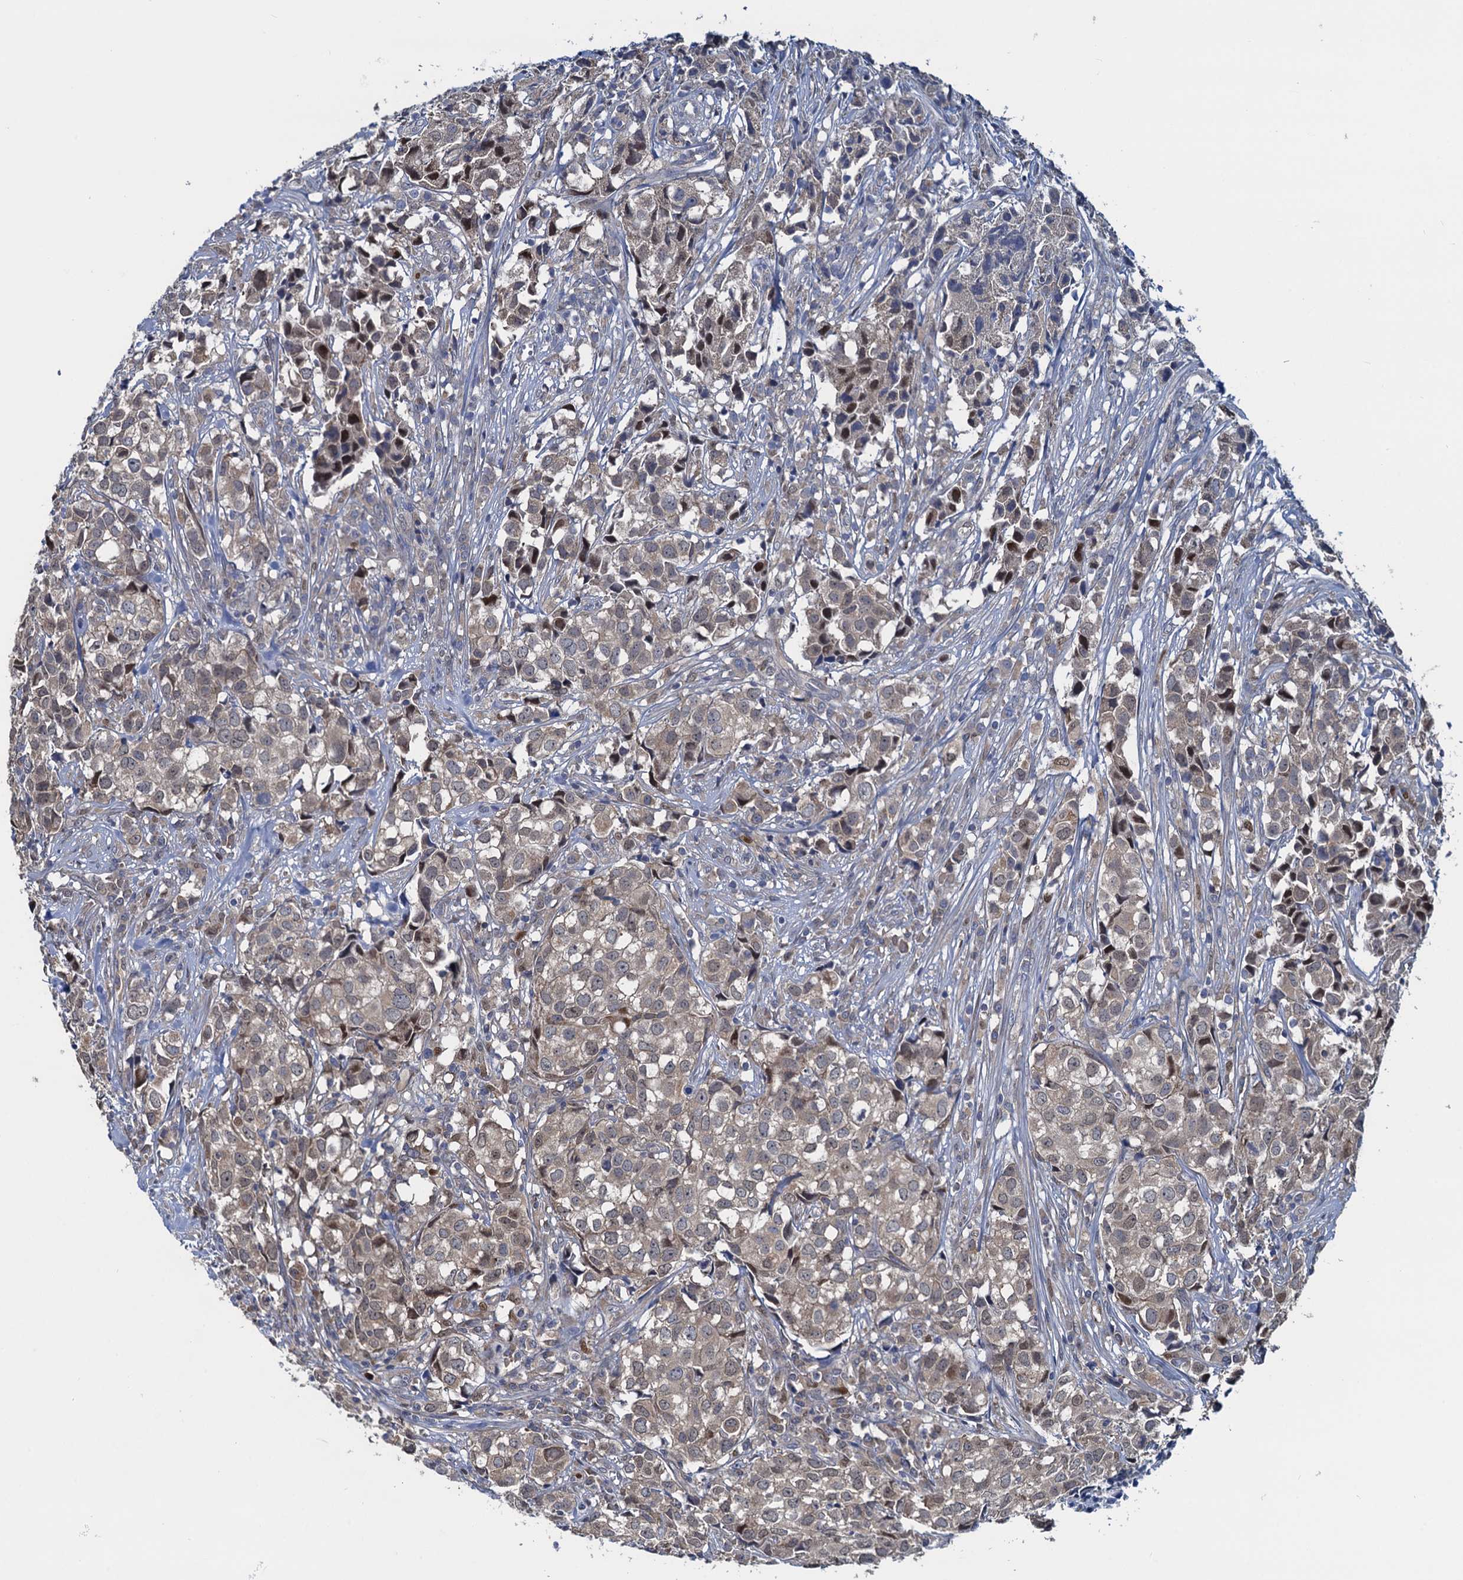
{"staining": {"intensity": "weak", "quantity": "<25%", "location": "cytoplasmic/membranous,nuclear"}, "tissue": "urothelial cancer", "cell_type": "Tumor cells", "image_type": "cancer", "snomed": [{"axis": "morphology", "description": "Urothelial carcinoma, High grade"}, {"axis": "topography", "description": "Urinary bladder"}], "caption": "This is an immunohistochemistry photomicrograph of human urothelial cancer. There is no positivity in tumor cells.", "gene": "RNF125", "patient": {"sex": "female", "age": 75}}